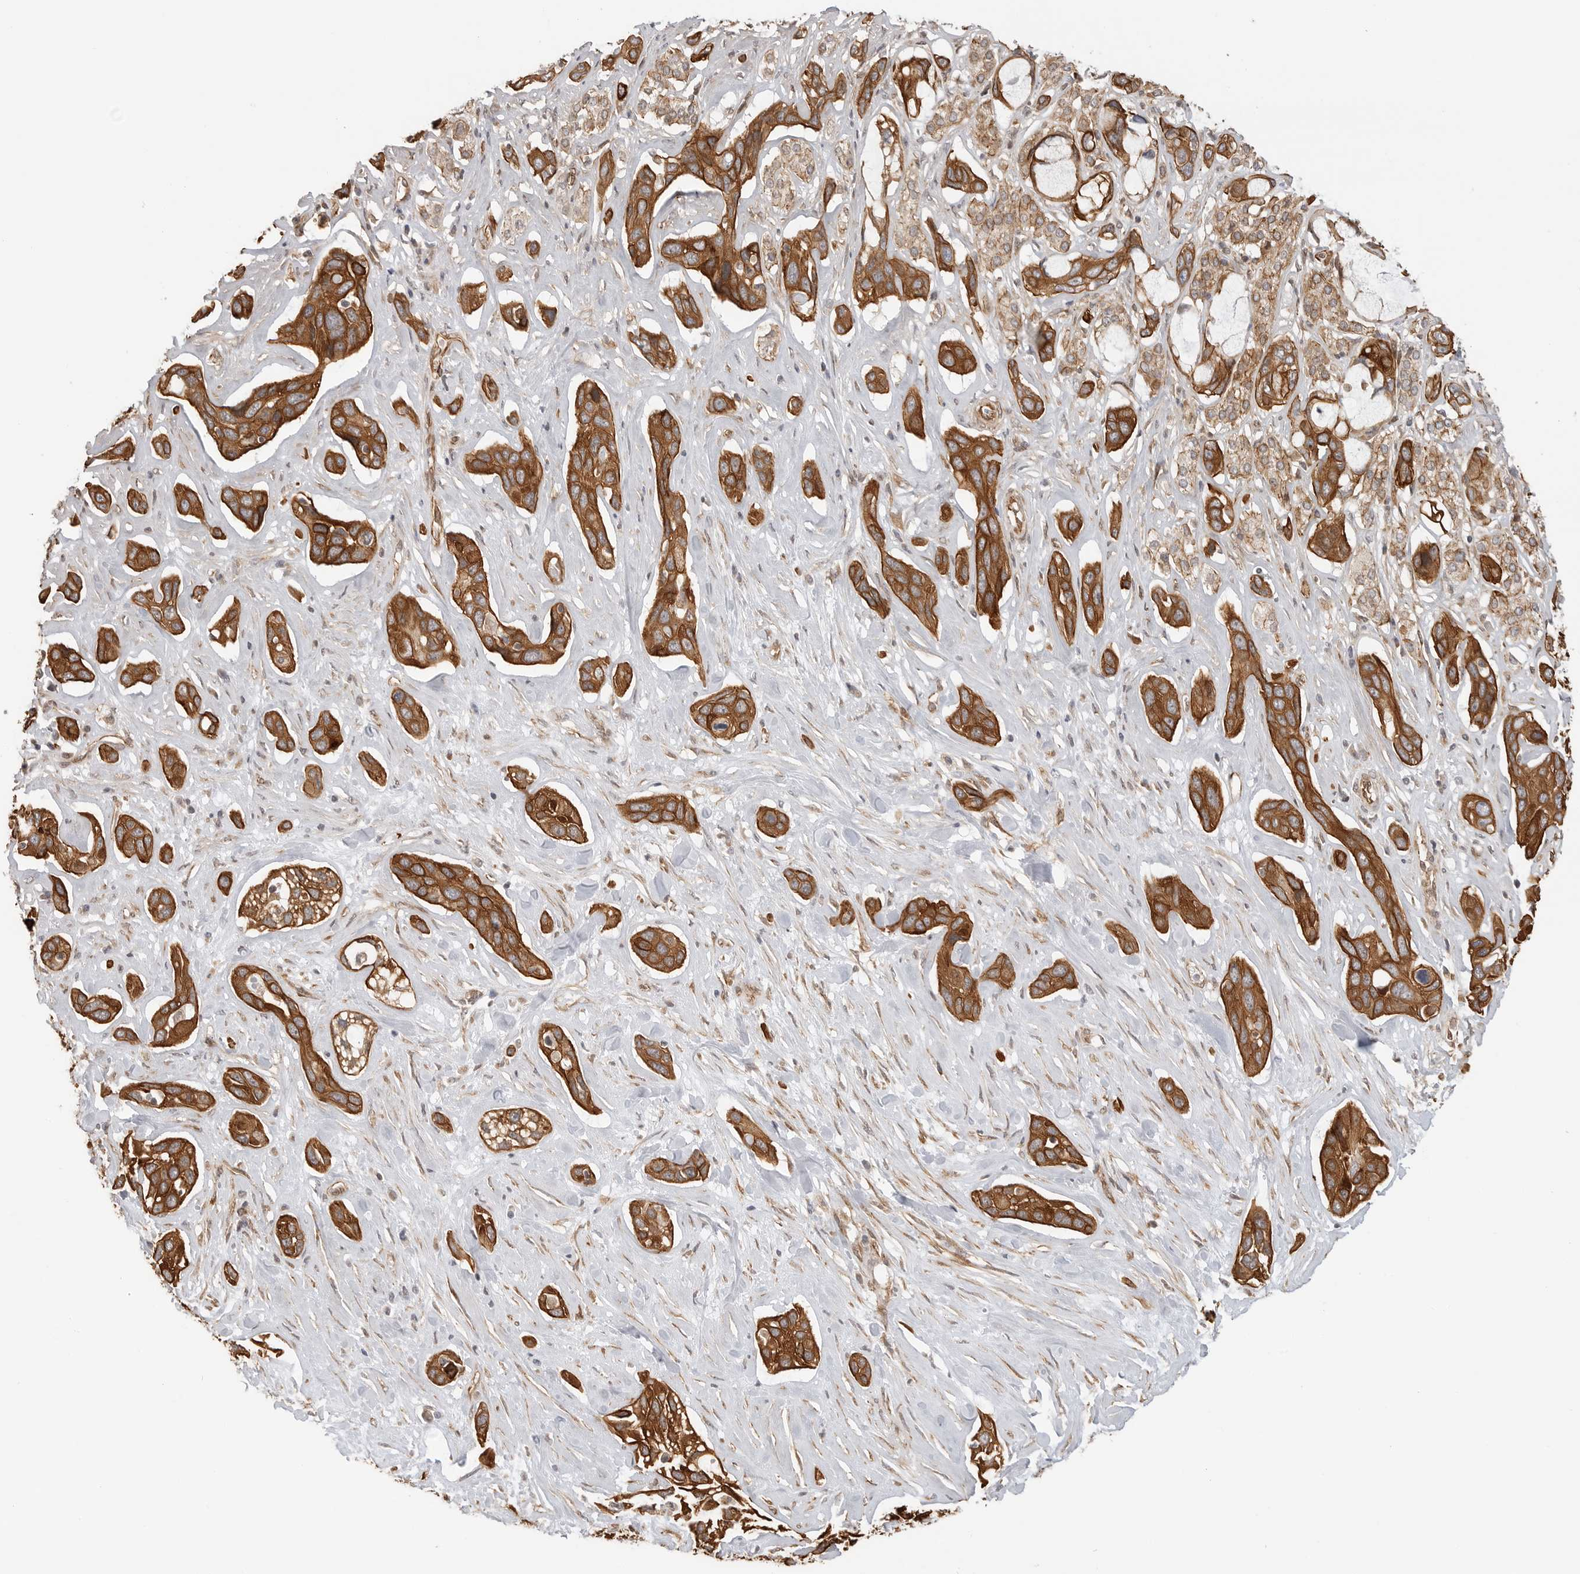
{"staining": {"intensity": "strong", "quantity": ">75%", "location": "cytoplasmic/membranous"}, "tissue": "pancreatic cancer", "cell_type": "Tumor cells", "image_type": "cancer", "snomed": [{"axis": "morphology", "description": "Adenocarcinoma, NOS"}, {"axis": "topography", "description": "Pancreas"}], "caption": "Pancreatic cancer (adenocarcinoma) stained with a brown dye shows strong cytoplasmic/membranous positive positivity in about >75% of tumor cells.", "gene": "ATOH7", "patient": {"sex": "female", "age": 60}}